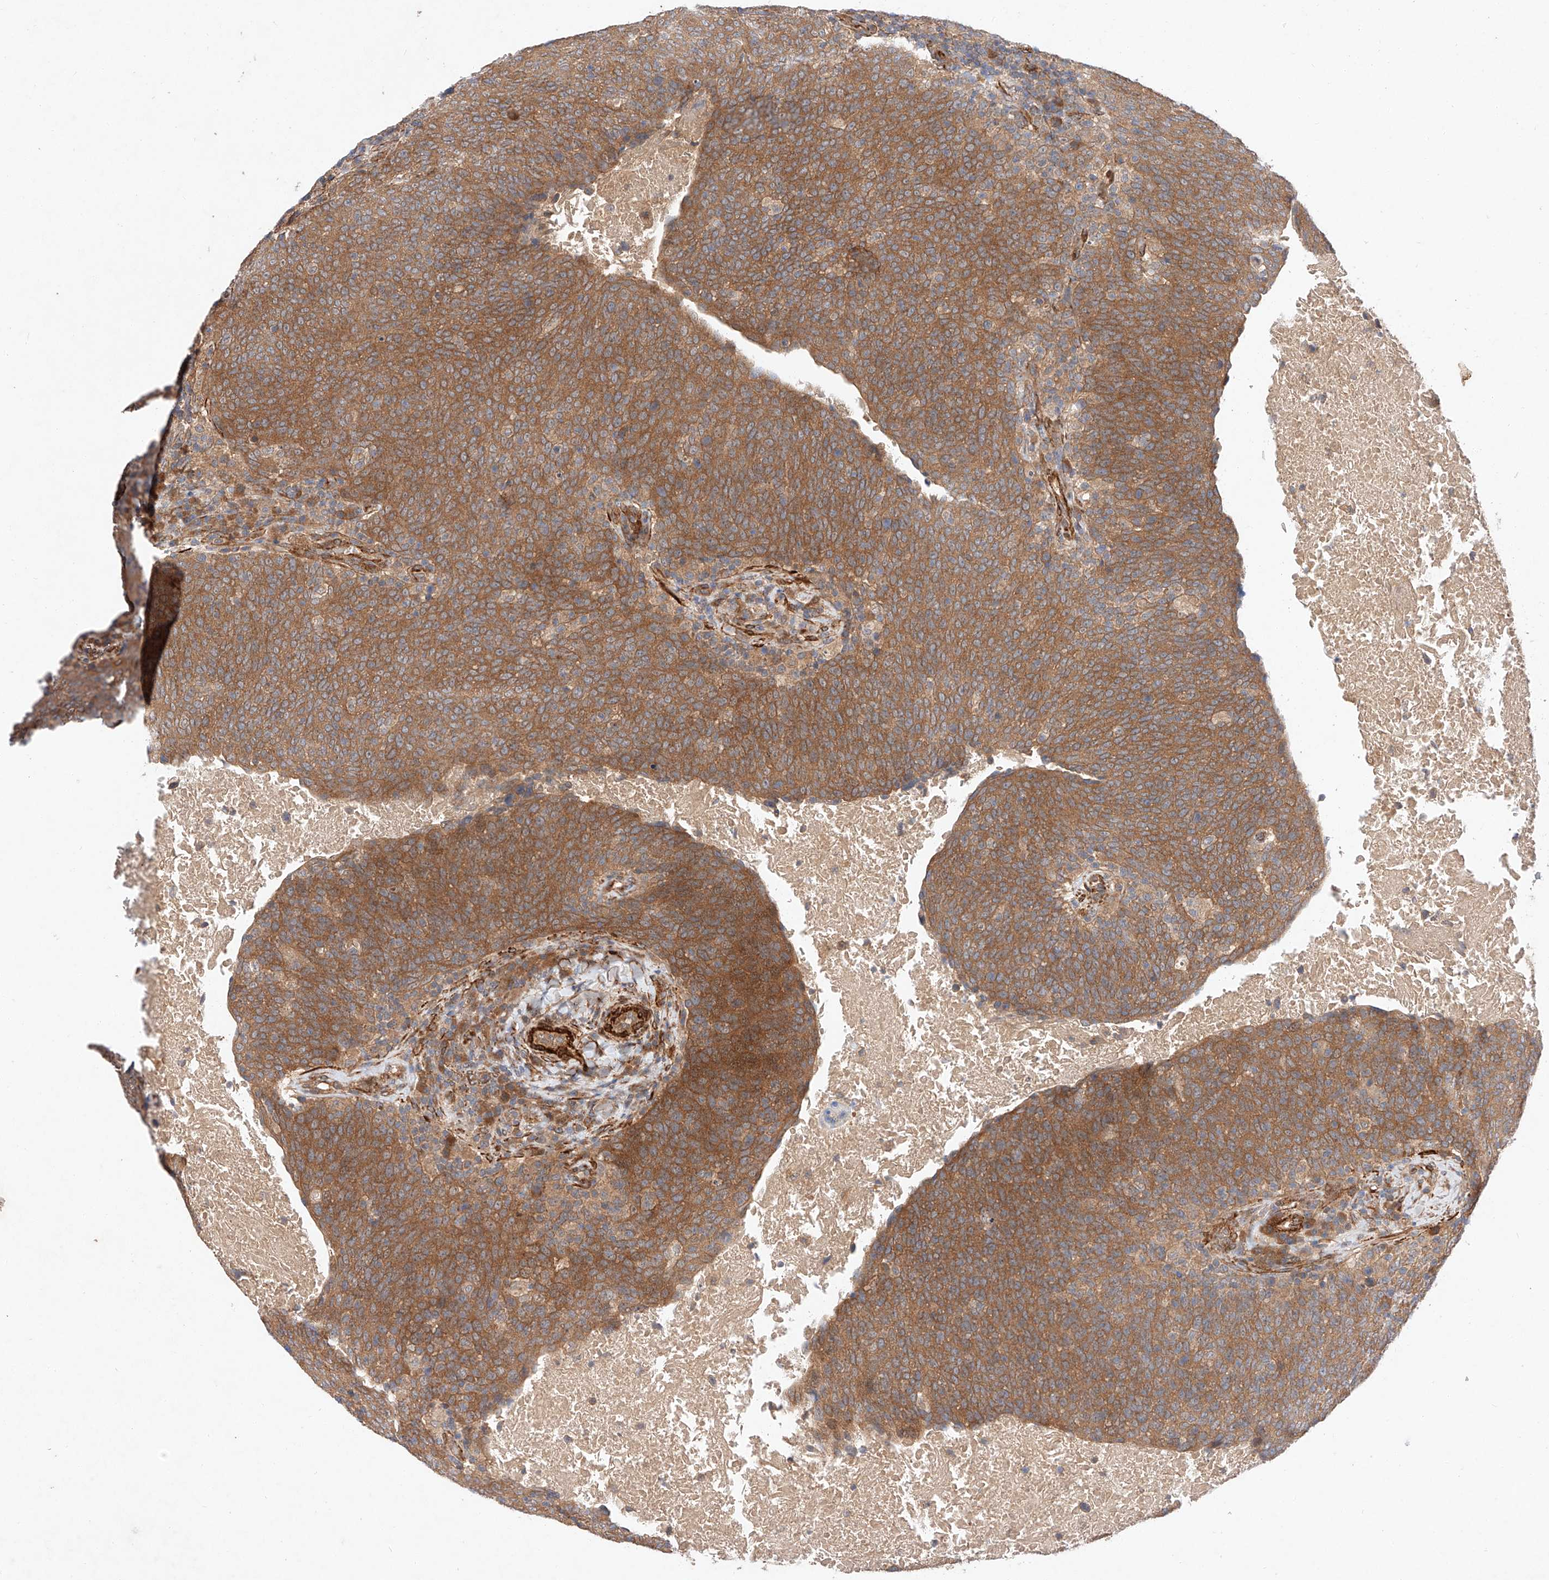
{"staining": {"intensity": "moderate", "quantity": ">75%", "location": "cytoplasmic/membranous"}, "tissue": "head and neck cancer", "cell_type": "Tumor cells", "image_type": "cancer", "snomed": [{"axis": "morphology", "description": "Squamous cell carcinoma, NOS"}, {"axis": "morphology", "description": "Squamous cell carcinoma, metastatic, NOS"}, {"axis": "topography", "description": "Lymph node"}, {"axis": "topography", "description": "Head-Neck"}], "caption": "This photomicrograph exhibits IHC staining of squamous cell carcinoma (head and neck), with medium moderate cytoplasmic/membranous expression in about >75% of tumor cells.", "gene": "RAB23", "patient": {"sex": "male", "age": 62}}